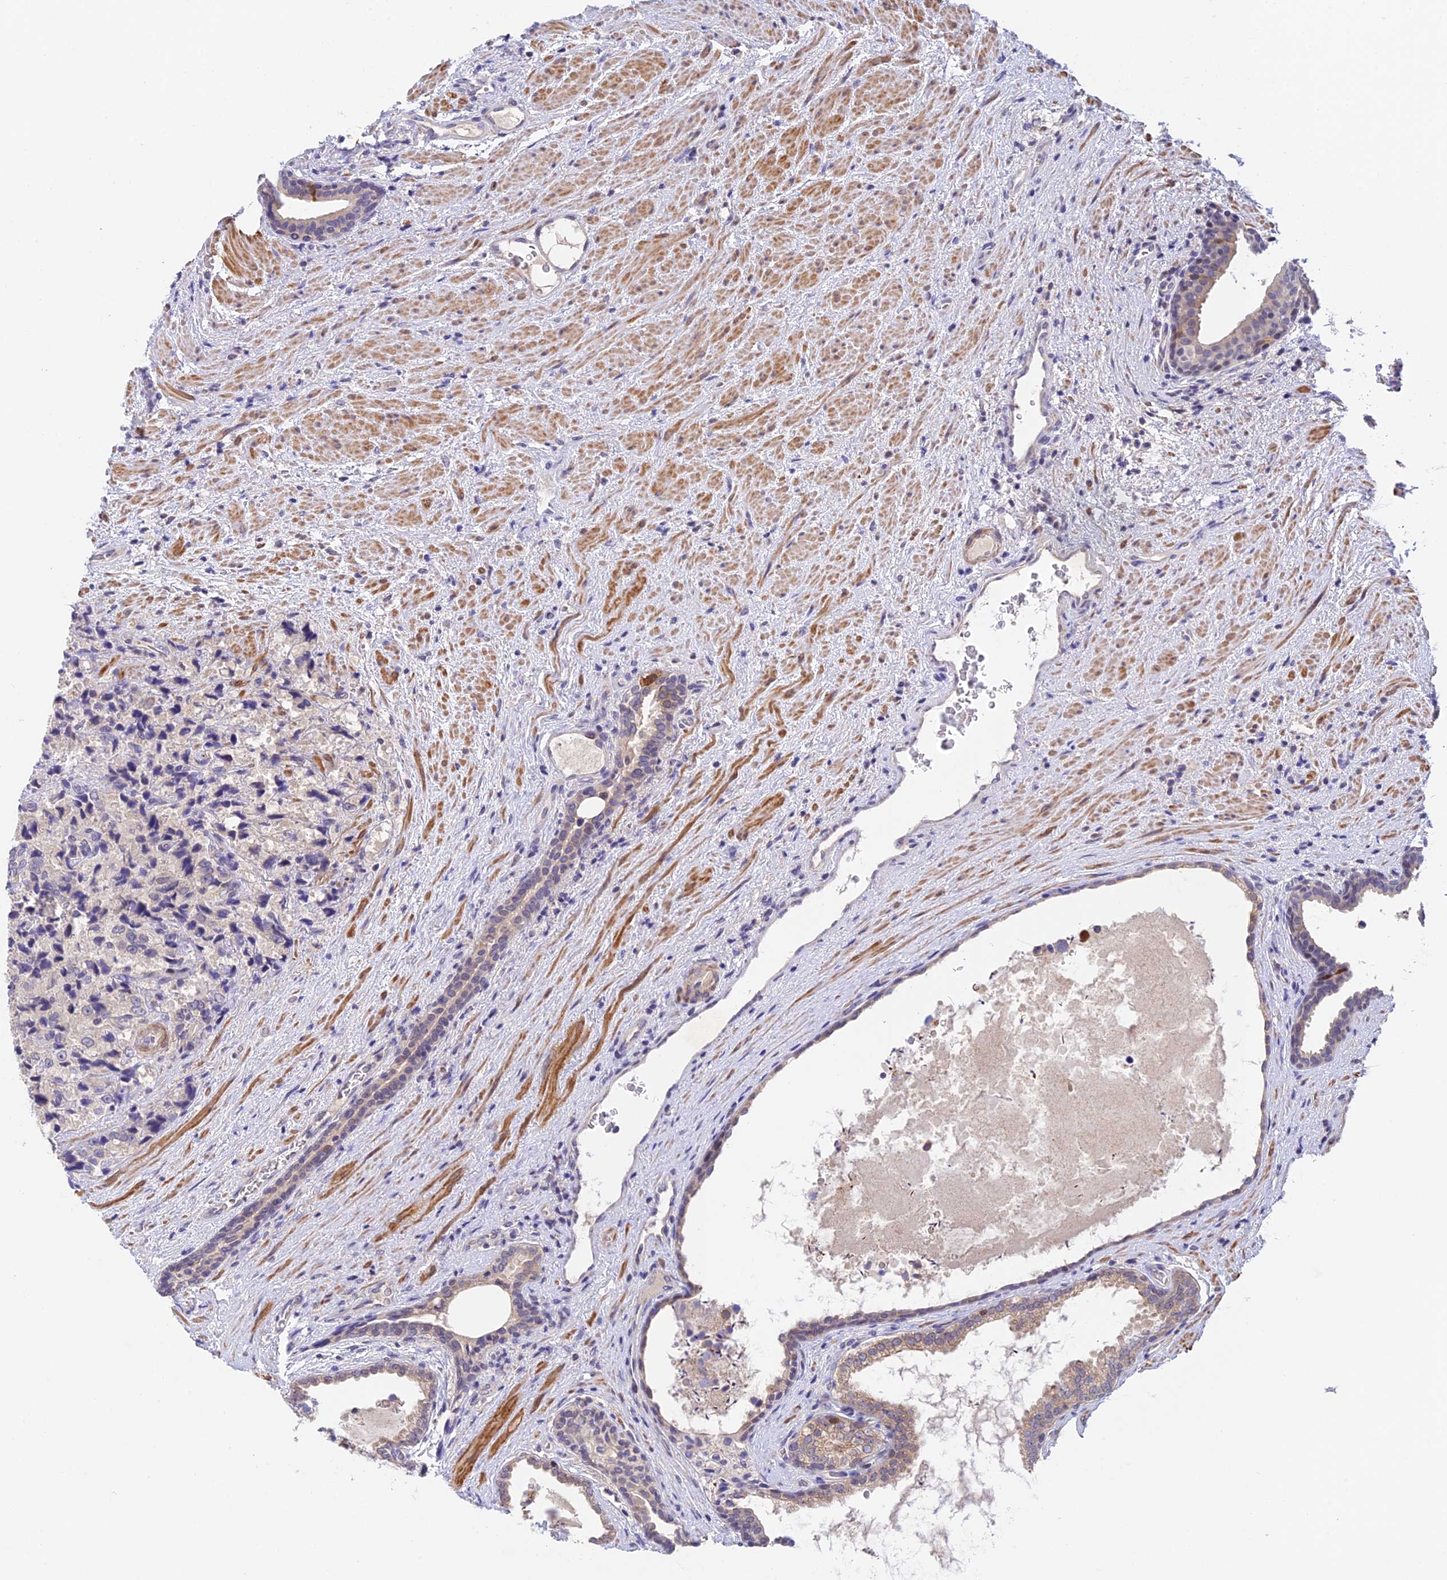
{"staining": {"intensity": "negative", "quantity": "none", "location": "none"}, "tissue": "prostate cancer", "cell_type": "Tumor cells", "image_type": "cancer", "snomed": [{"axis": "morphology", "description": "Adenocarcinoma, High grade"}, {"axis": "topography", "description": "Prostate"}], "caption": "An immunohistochemistry micrograph of high-grade adenocarcinoma (prostate) is shown. There is no staining in tumor cells of high-grade adenocarcinoma (prostate).", "gene": "CWH43", "patient": {"sex": "male", "age": 70}}